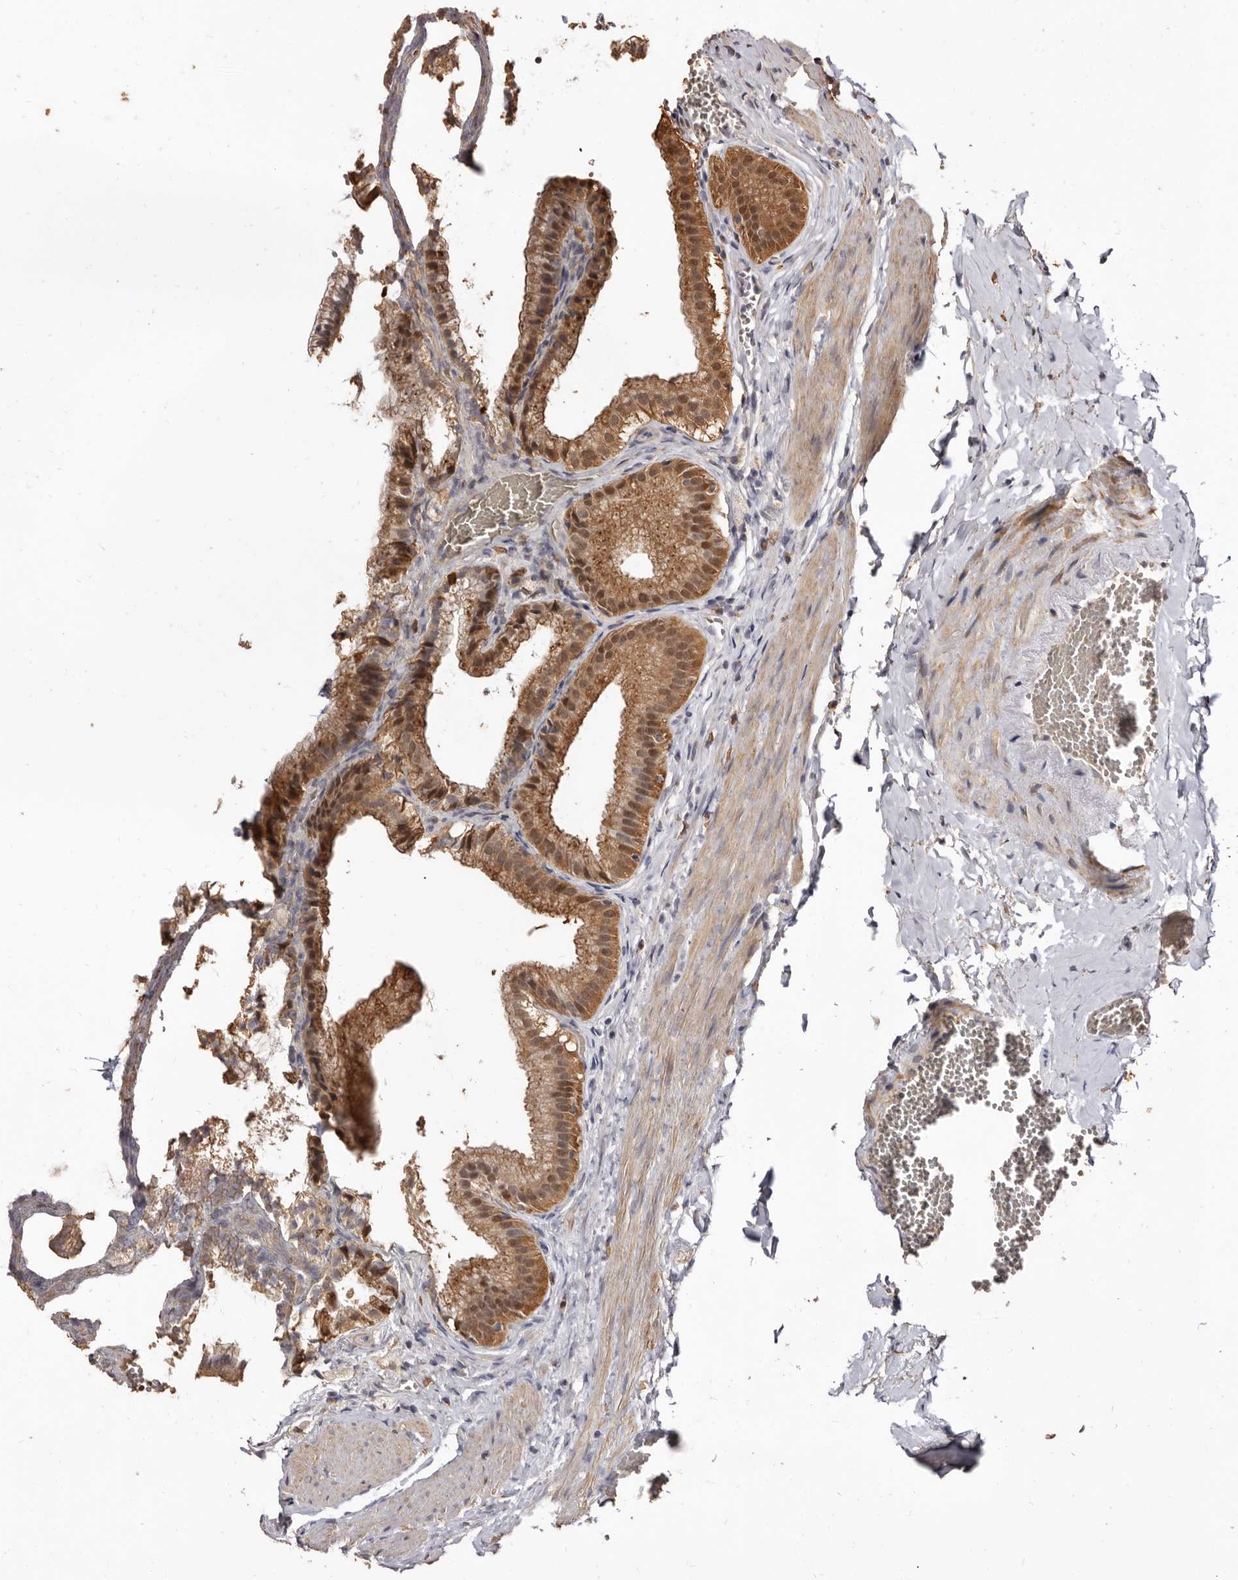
{"staining": {"intensity": "moderate", "quantity": ">75%", "location": "cytoplasmic/membranous,nuclear"}, "tissue": "gallbladder", "cell_type": "Glandular cells", "image_type": "normal", "snomed": [{"axis": "morphology", "description": "Normal tissue, NOS"}, {"axis": "topography", "description": "Gallbladder"}], "caption": "A brown stain shows moderate cytoplasmic/membranous,nuclear staining of a protein in glandular cells of benign human gallbladder. (DAB (3,3'-diaminobenzidine) IHC, brown staining for protein, blue staining for nuclei).", "gene": "INAVA", "patient": {"sex": "male", "age": 38}}